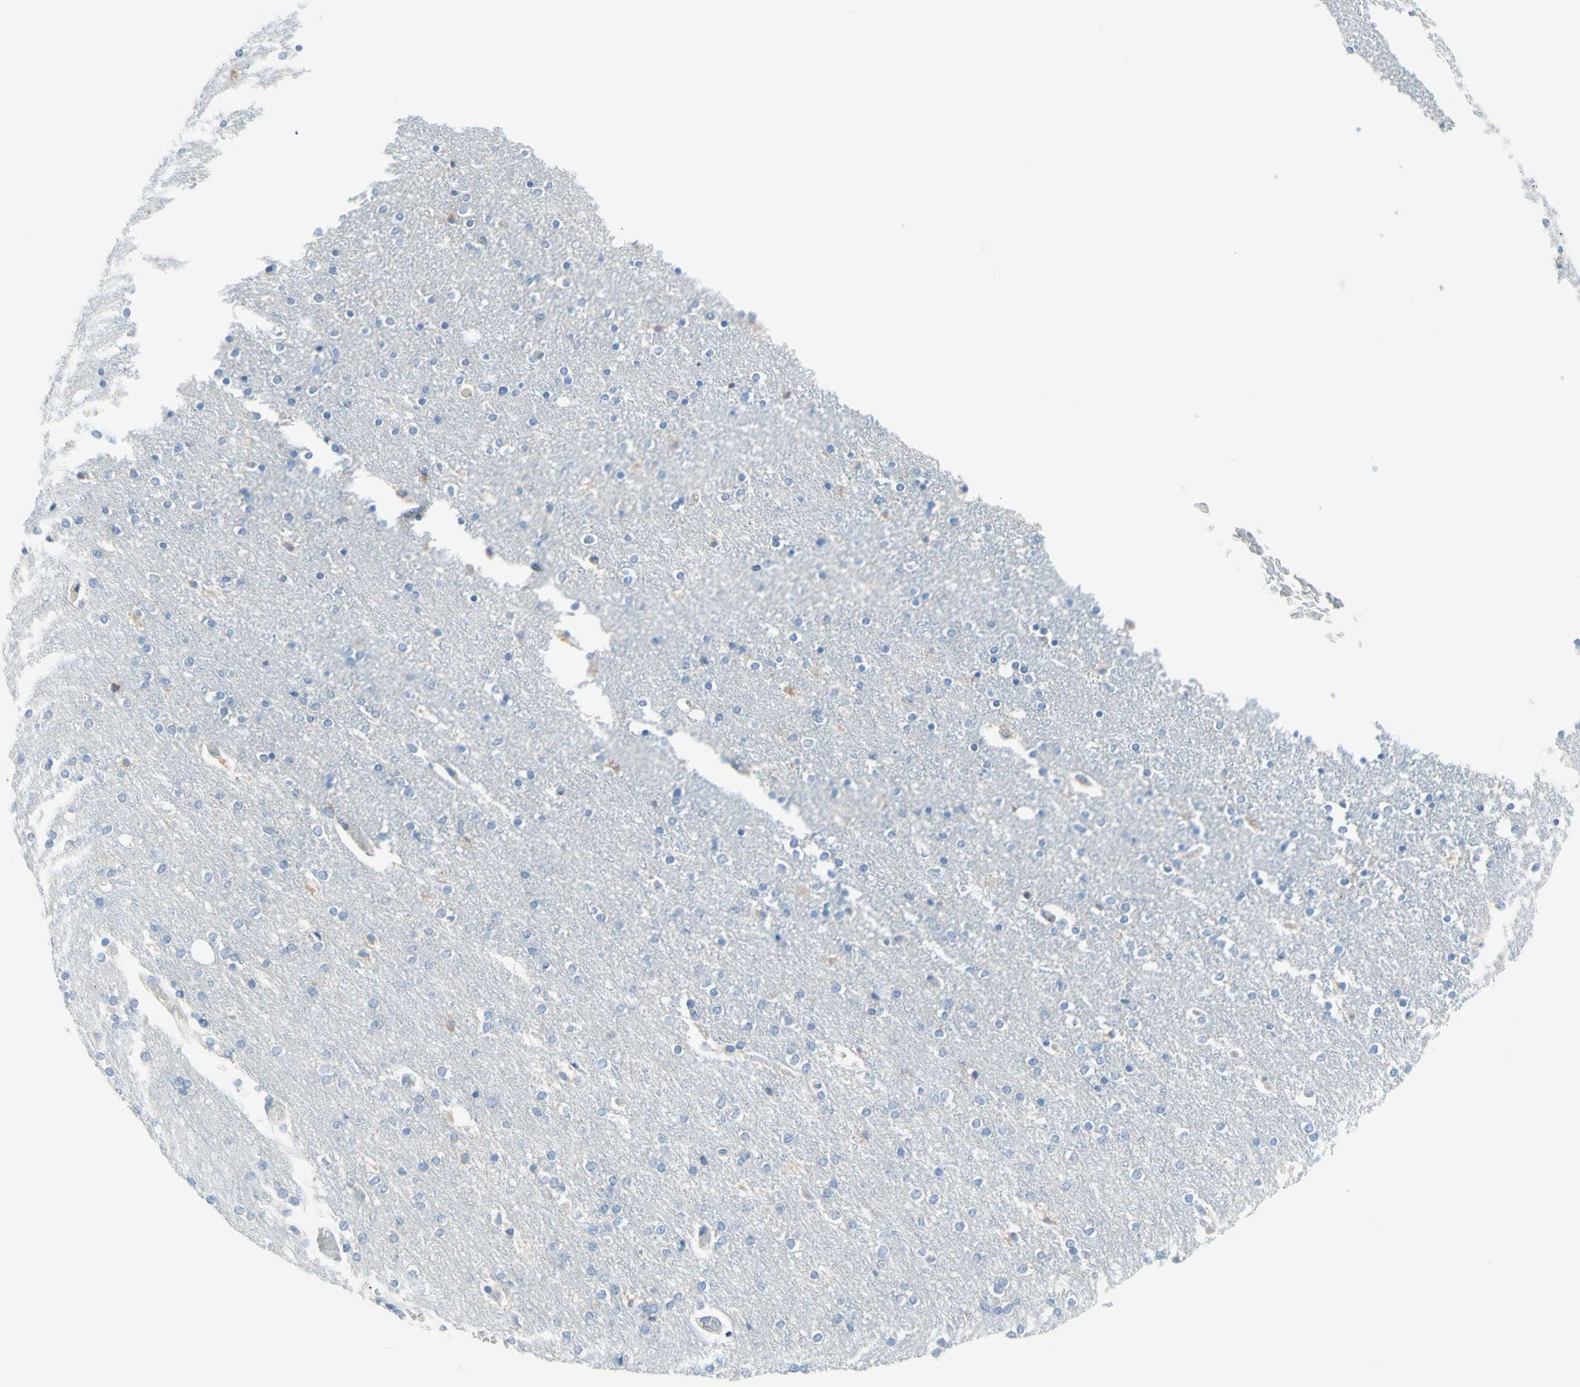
{"staining": {"intensity": "negative", "quantity": "none", "location": "none"}, "tissue": "caudate", "cell_type": "Glial cells", "image_type": "normal", "snomed": [{"axis": "morphology", "description": "Normal tissue, NOS"}, {"axis": "topography", "description": "Lateral ventricle wall"}], "caption": "Immunohistochemistry (IHC) of normal human caudate demonstrates no expression in glial cells.", "gene": "MFF", "patient": {"sex": "female", "age": 54}}